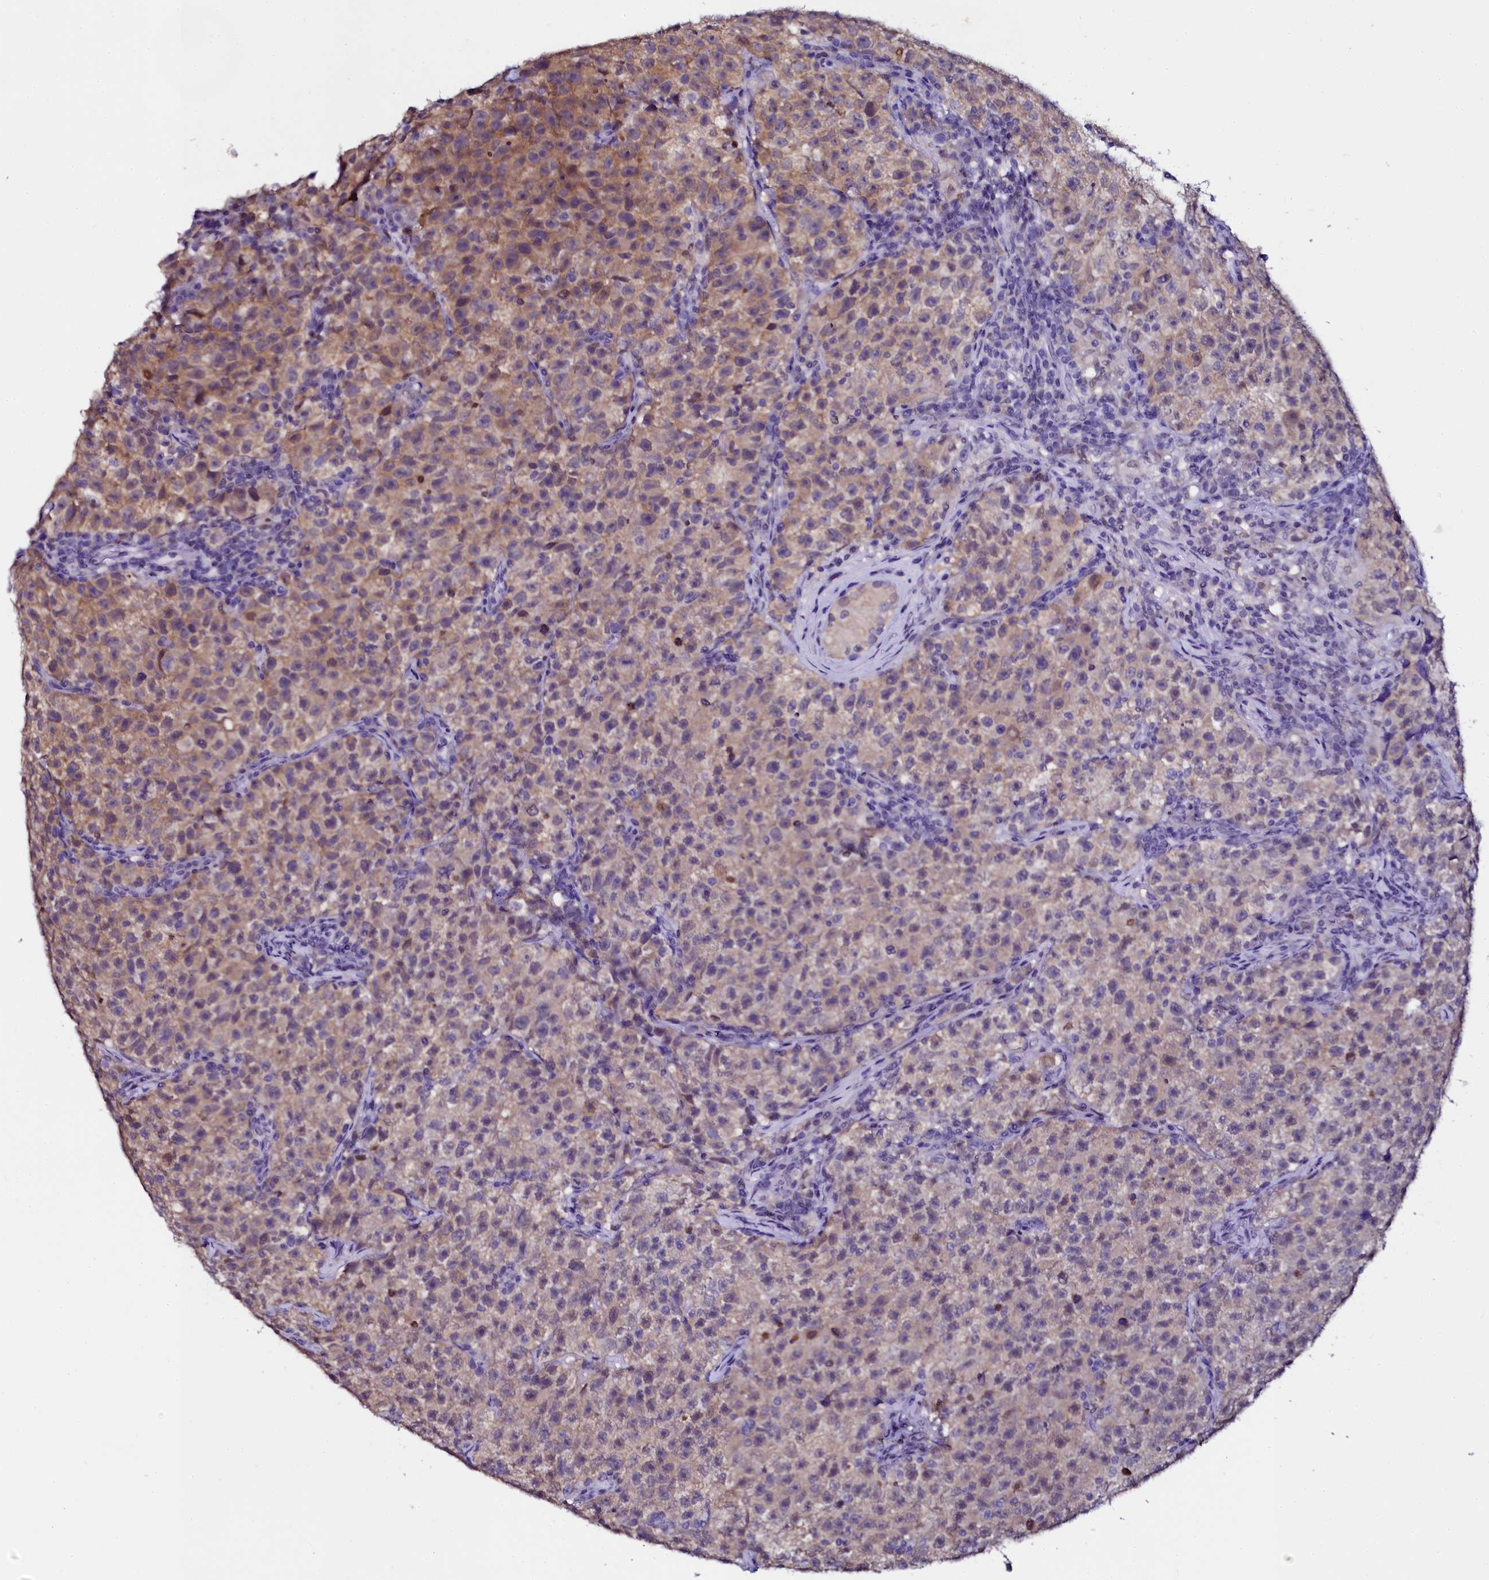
{"staining": {"intensity": "weak", "quantity": "25%-75%", "location": "cytoplasmic/membranous"}, "tissue": "testis cancer", "cell_type": "Tumor cells", "image_type": "cancer", "snomed": [{"axis": "morphology", "description": "Seminoma, NOS"}, {"axis": "topography", "description": "Testis"}], "caption": "DAB (3,3'-diaminobenzidine) immunohistochemical staining of seminoma (testis) reveals weak cytoplasmic/membranous protein positivity in approximately 25%-75% of tumor cells.", "gene": "SORD", "patient": {"sex": "male", "age": 22}}